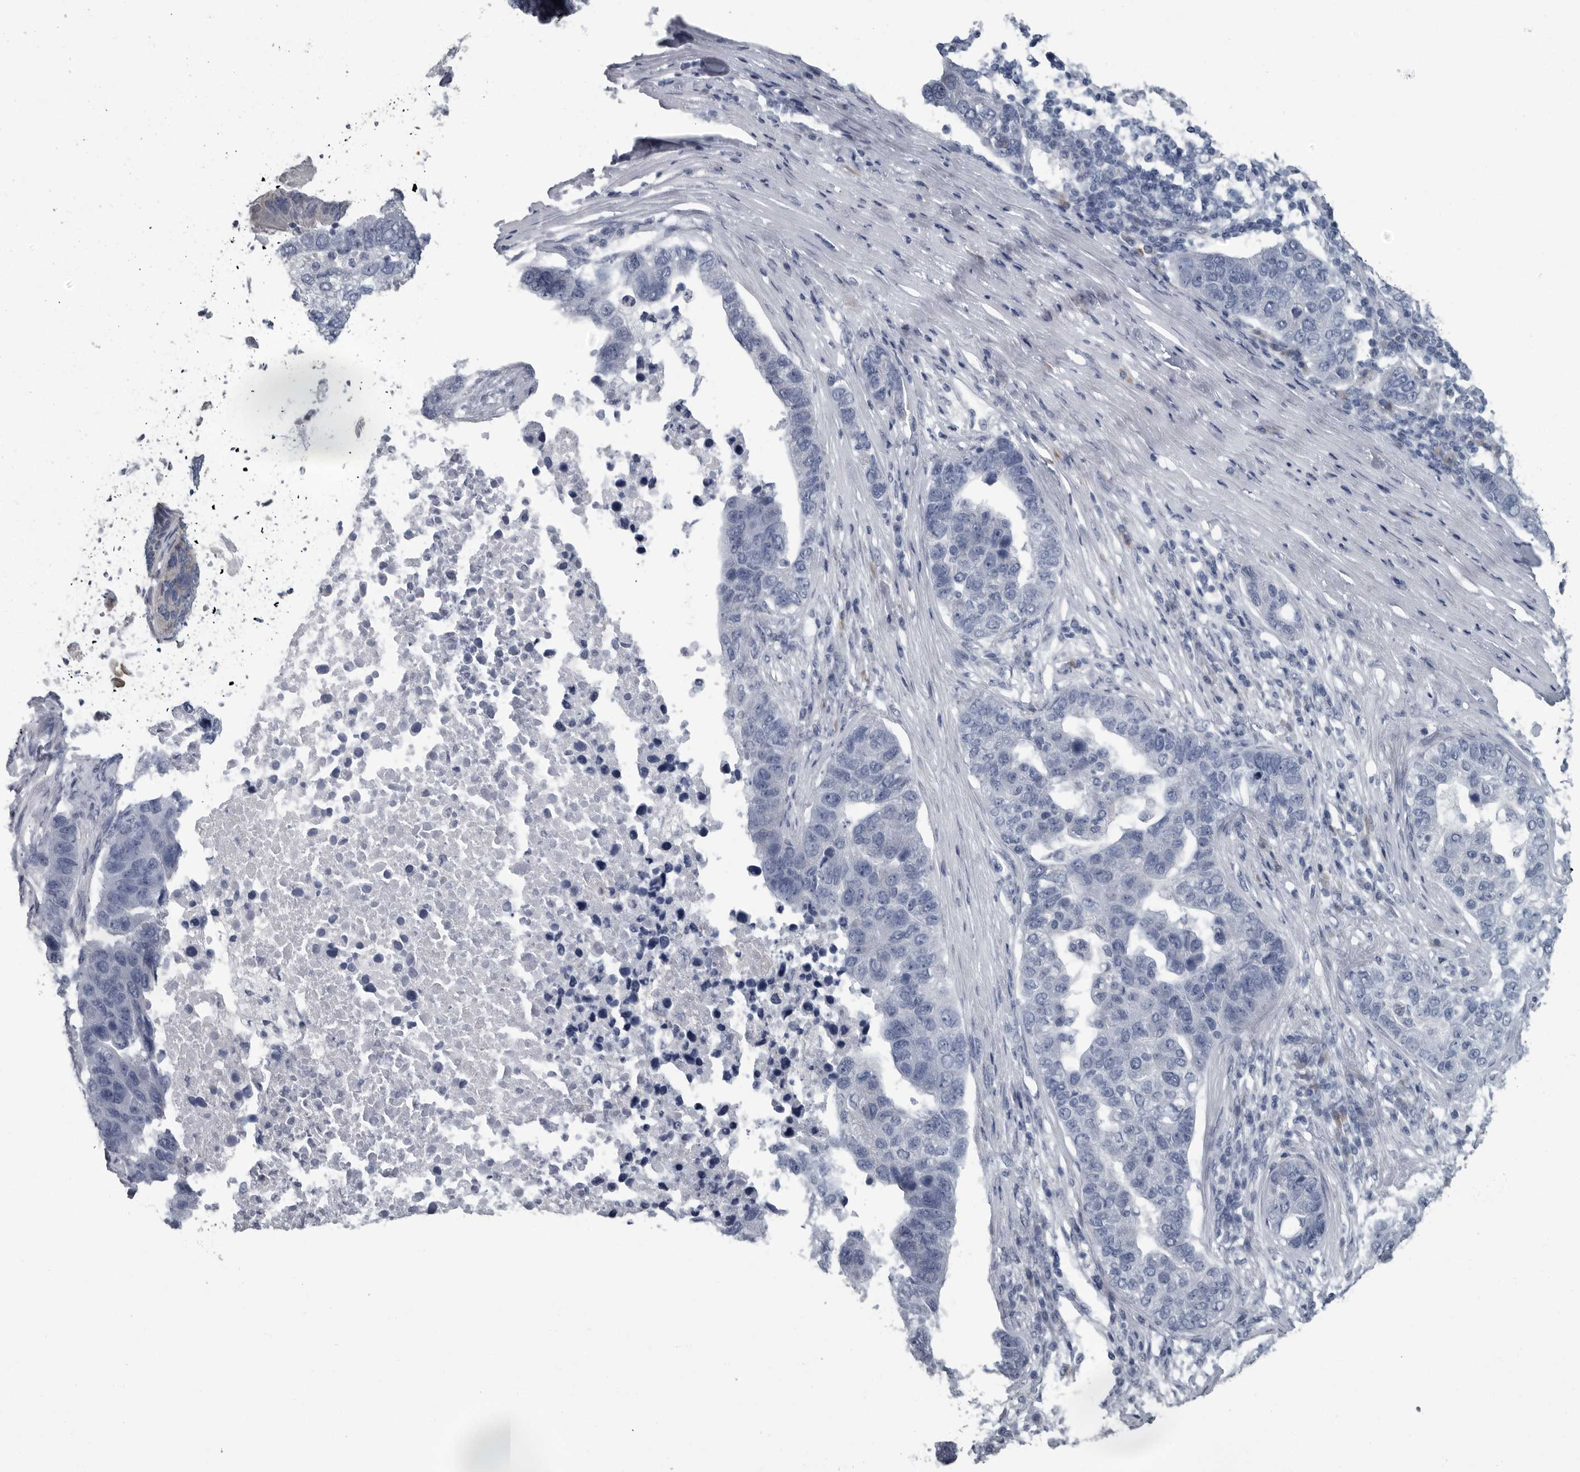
{"staining": {"intensity": "negative", "quantity": "none", "location": "none"}, "tissue": "pancreatic cancer", "cell_type": "Tumor cells", "image_type": "cancer", "snomed": [{"axis": "morphology", "description": "Adenocarcinoma, NOS"}, {"axis": "topography", "description": "Pancreas"}], "caption": "There is no significant positivity in tumor cells of pancreatic cancer (adenocarcinoma). The staining is performed using DAB brown chromogen with nuclei counter-stained in using hematoxylin.", "gene": "MYOC", "patient": {"sex": "female", "age": 61}}